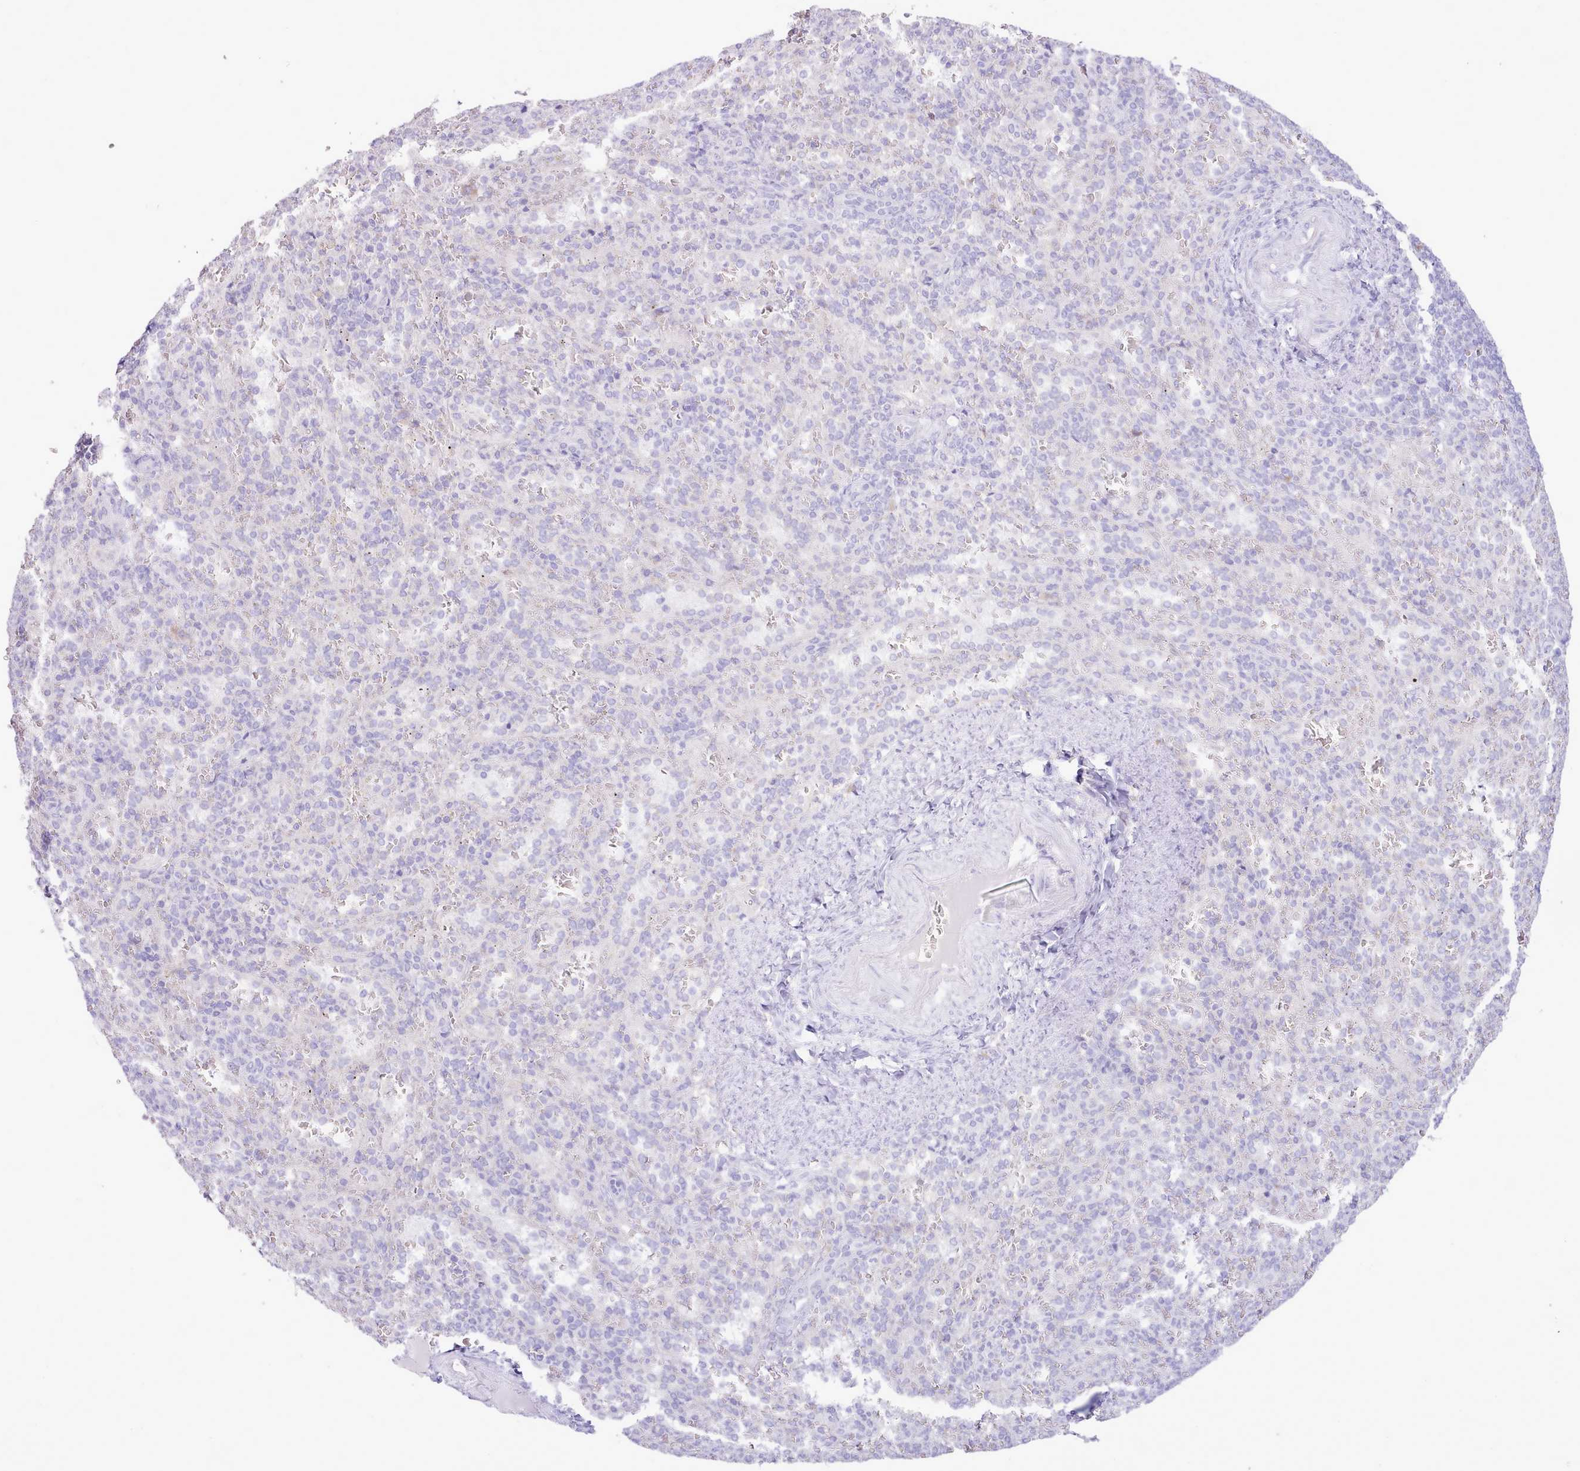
{"staining": {"intensity": "negative", "quantity": "none", "location": "none"}, "tissue": "spleen", "cell_type": "Cells in red pulp", "image_type": "normal", "snomed": [{"axis": "morphology", "description": "Normal tissue, NOS"}, {"axis": "topography", "description": "Spleen"}], "caption": "The histopathology image demonstrates no staining of cells in red pulp in benign spleen.", "gene": "CCL1", "patient": {"sex": "female", "age": 21}}